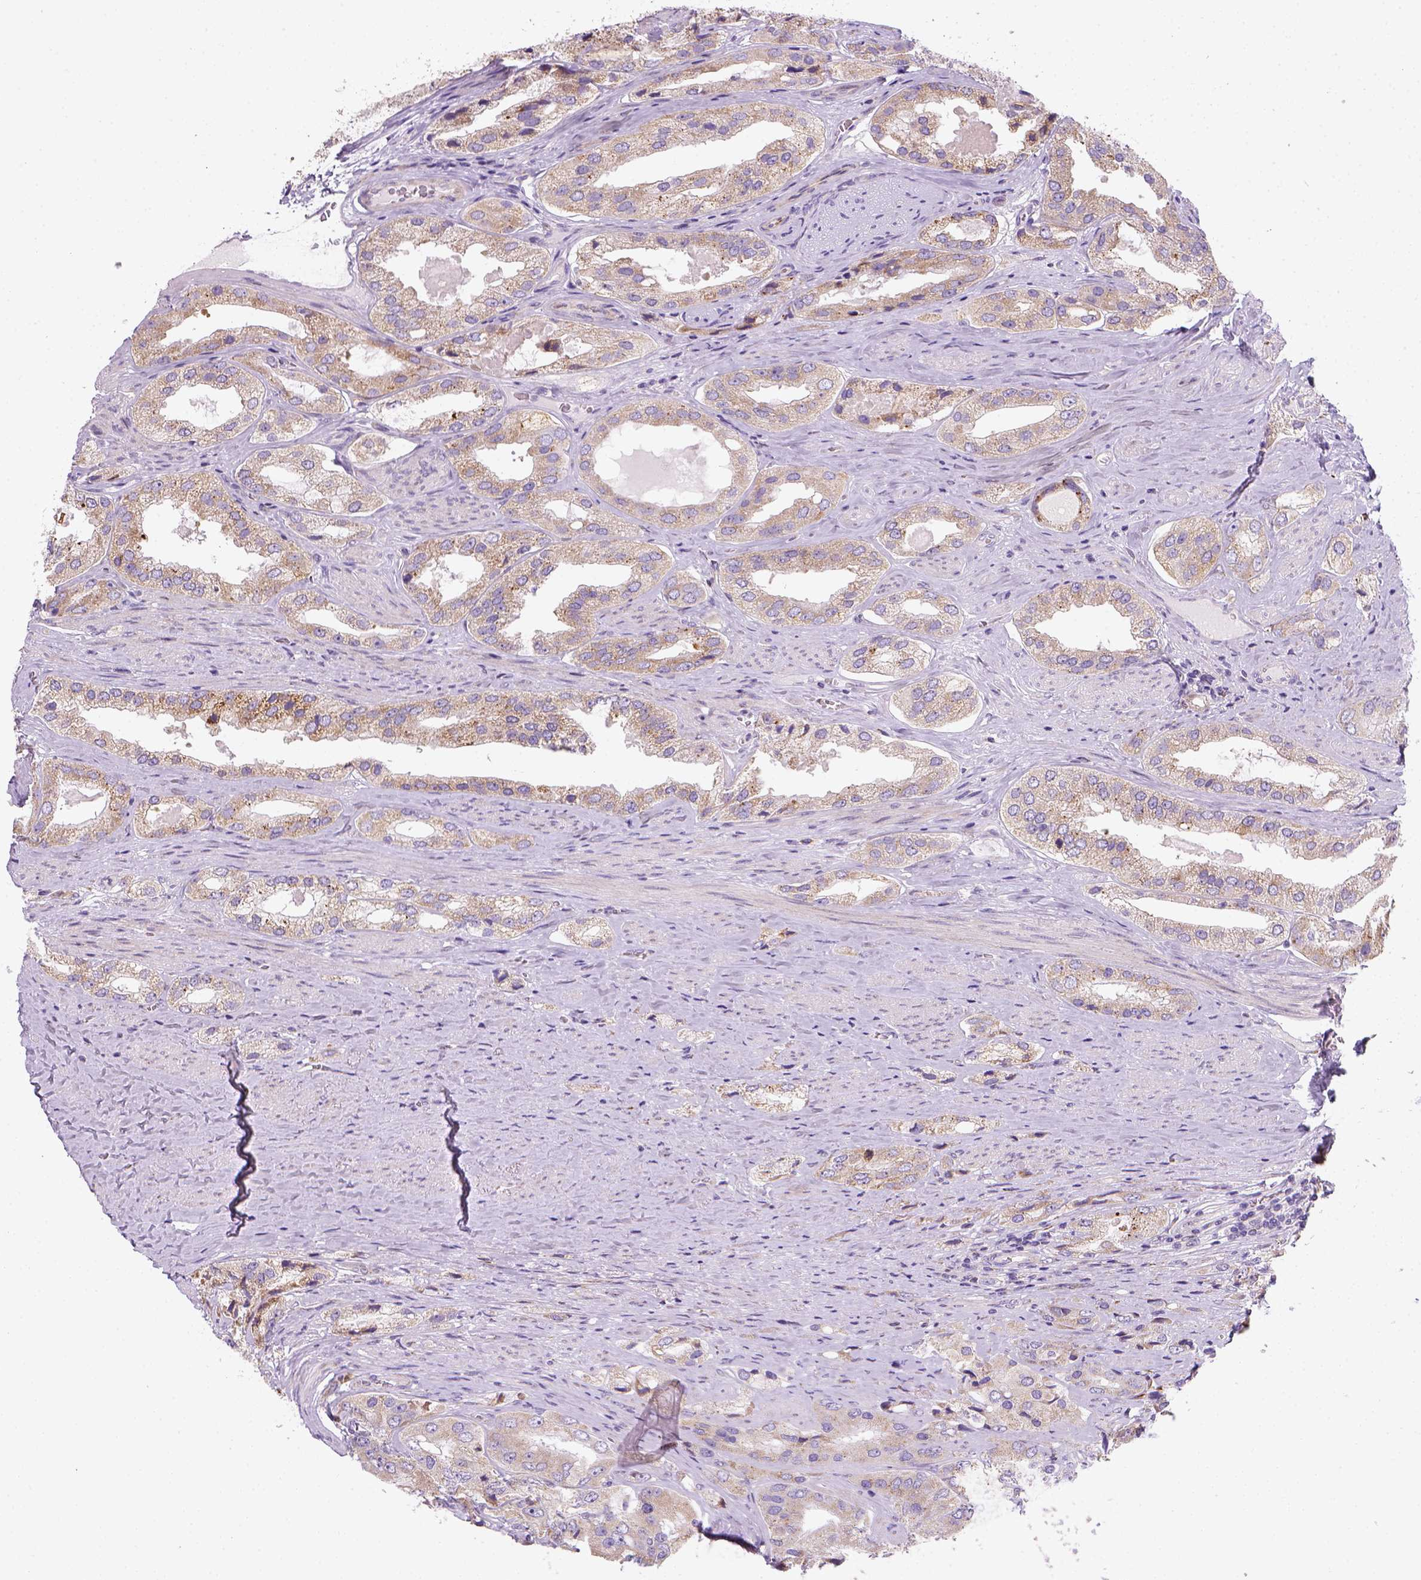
{"staining": {"intensity": "weak", "quantity": ">75%", "location": "cytoplasmic/membranous"}, "tissue": "prostate cancer", "cell_type": "Tumor cells", "image_type": "cancer", "snomed": [{"axis": "morphology", "description": "Adenocarcinoma, Low grade"}, {"axis": "topography", "description": "Prostate"}], "caption": "Prostate cancer stained with a protein marker reveals weak staining in tumor cells.", "gene": "CES2", "patient": {"sex": "male", "age": 69}}